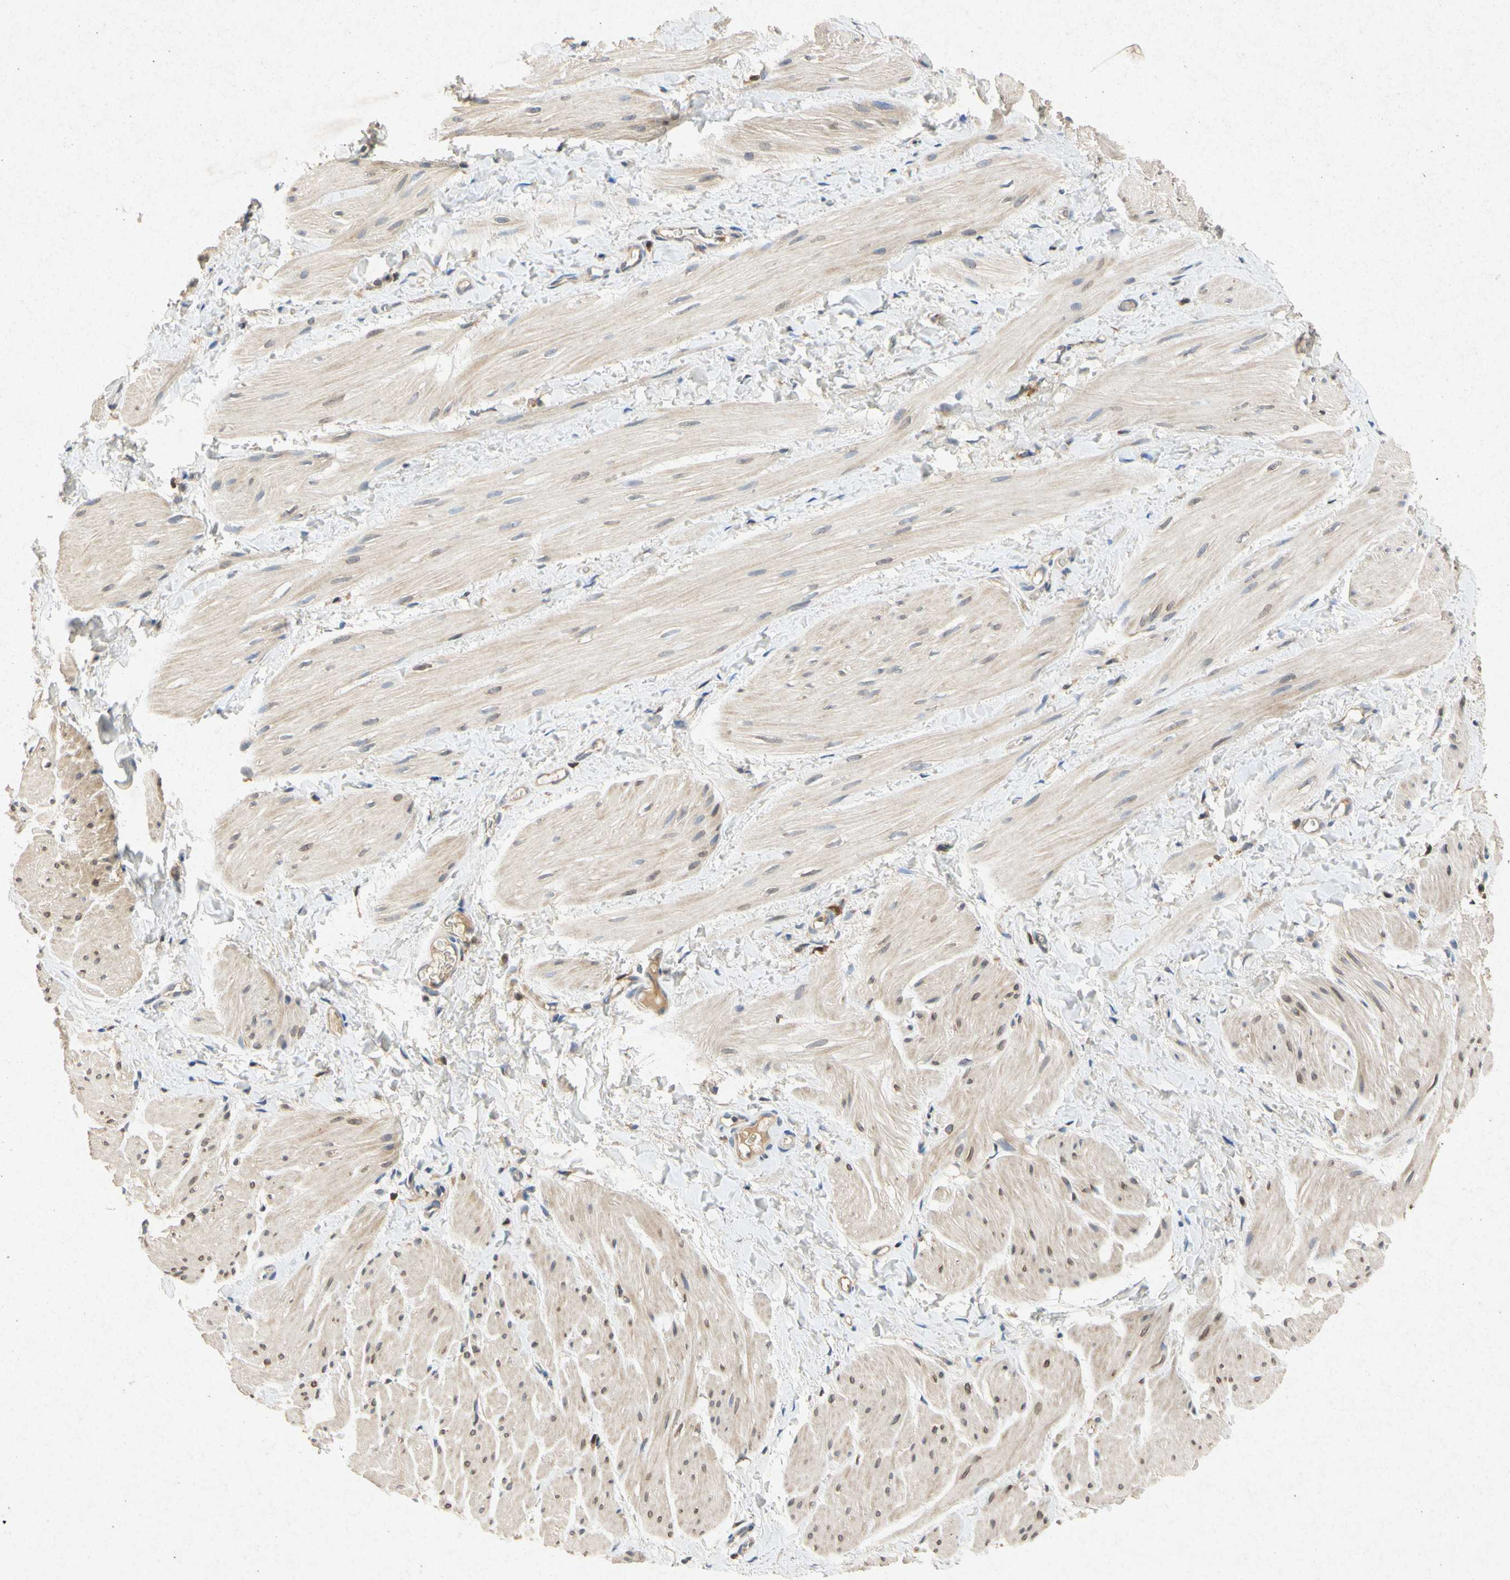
{"staining": {"intensity": "weak", "quantity": "25%-75%", "location": "cytoplasmic/membranous"}, "tissue": "smooth muscle", "cell_type": "Smooth muscle cells", "image_type": "normal", "snomed": [{"axis": "morphology", "description": "Normal tissue, NOS"}, {"axis": "topography", "description": "Smooth muscle"}], "caption": "The histopathology image reveals immunohistochemical staining of benign smooth muscle. There is weak cytoplasmic/membranous staining is seen in about 25%-75% of smooth muscle cells.", "gene": "RPS6KA1", "patient": {"sex": "male", "age": 16}}